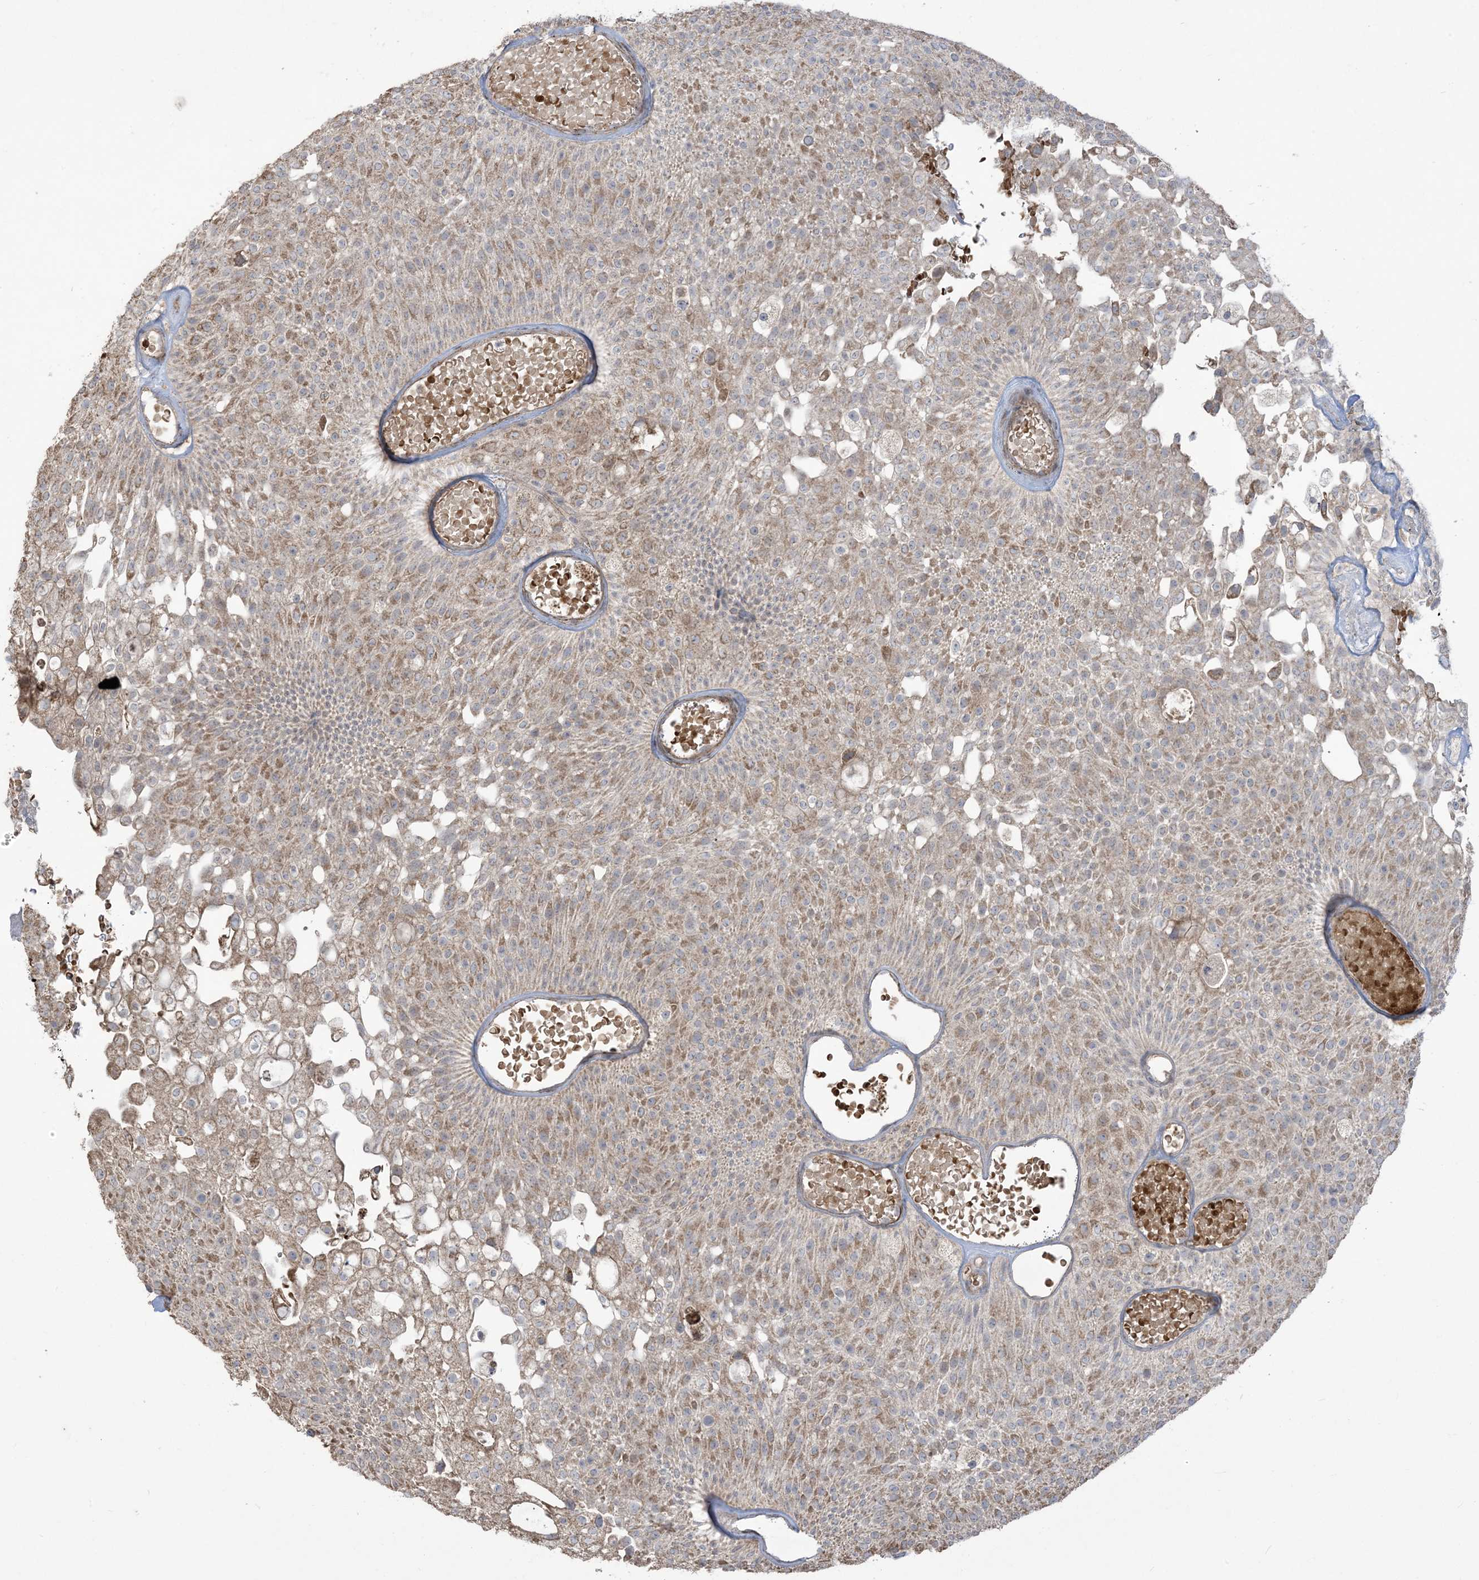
{"staining": {"intensity": "weak", "quantity": "25%-75%", "location": "cytoplasmic/membranous"}, "tissue": "urothelial cancer", "cell_type": "Tumor cells", "image_type": "cancer", "snomed": [{"axis": "morphology", "description": "Urothelial carcinoma, Low grade"}, {"axis": "topography", "description": "Urinary bladder"}], "caption": "Immunohistochemical staining of human urothelial cancer shows weak cytoplasmic/membranous protein expression in approximately 25%-75% of tumor cells.", "gene": "KLHL18", "patient": {"sex": "male", "age": 78}}